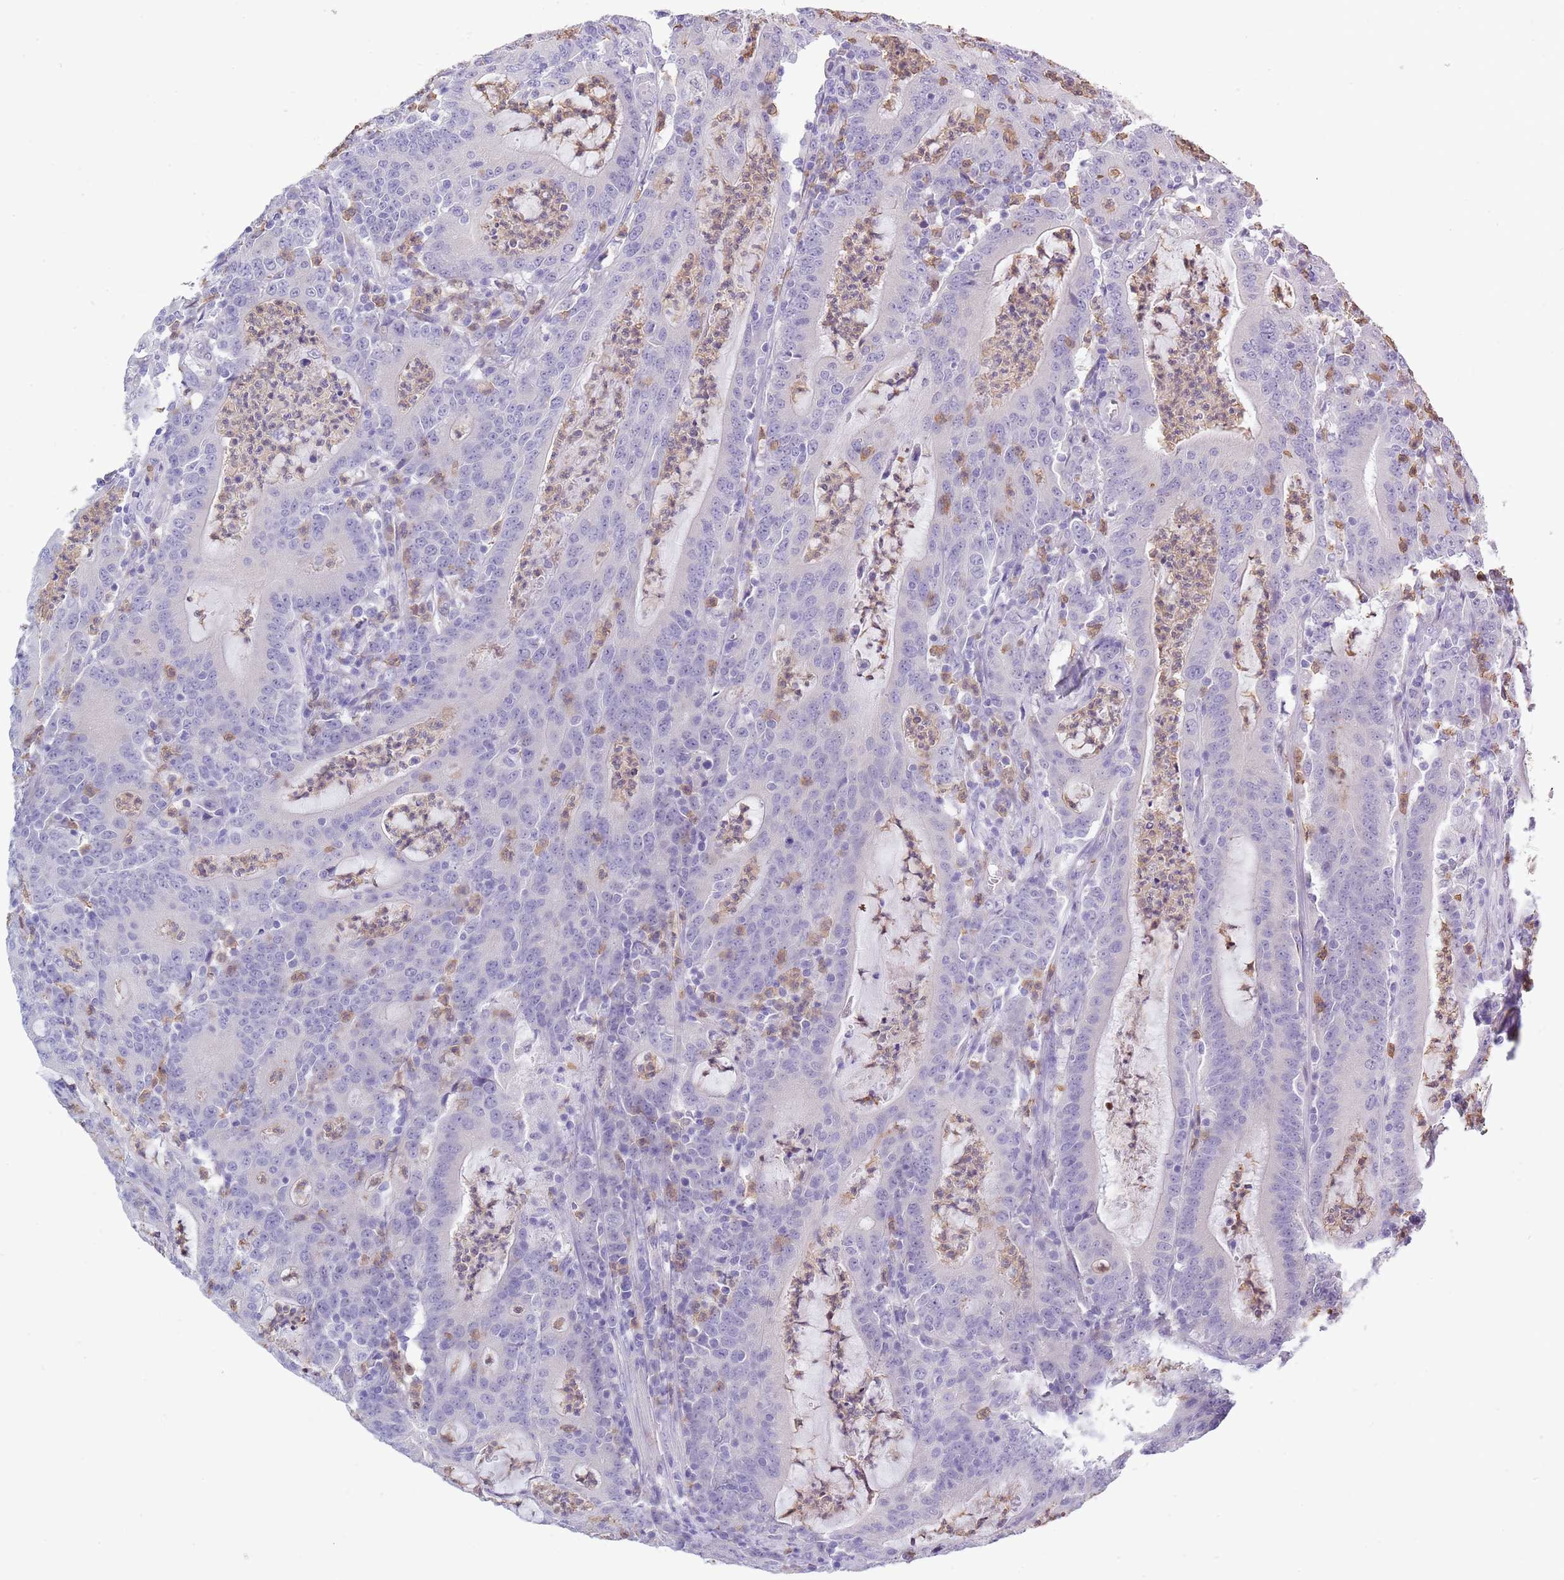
{"staining": {"intensity": "negative", "quantity": "none", "location": "none"}, "tissue": "colorectal cancer", "cell_type": "Tumor cells", "image_type": "cancer", "snomed": [{"axis": "morphology", "description": "Adenocarcinoma, NOS"}, {"axis": "topography", "description": "Colon"}], "caption": "Tumor cells show no significant staining in adenocarcinoma (colorectal).", "gene": "ZFP2", "patient": {"sex": "male", "age": 83}}